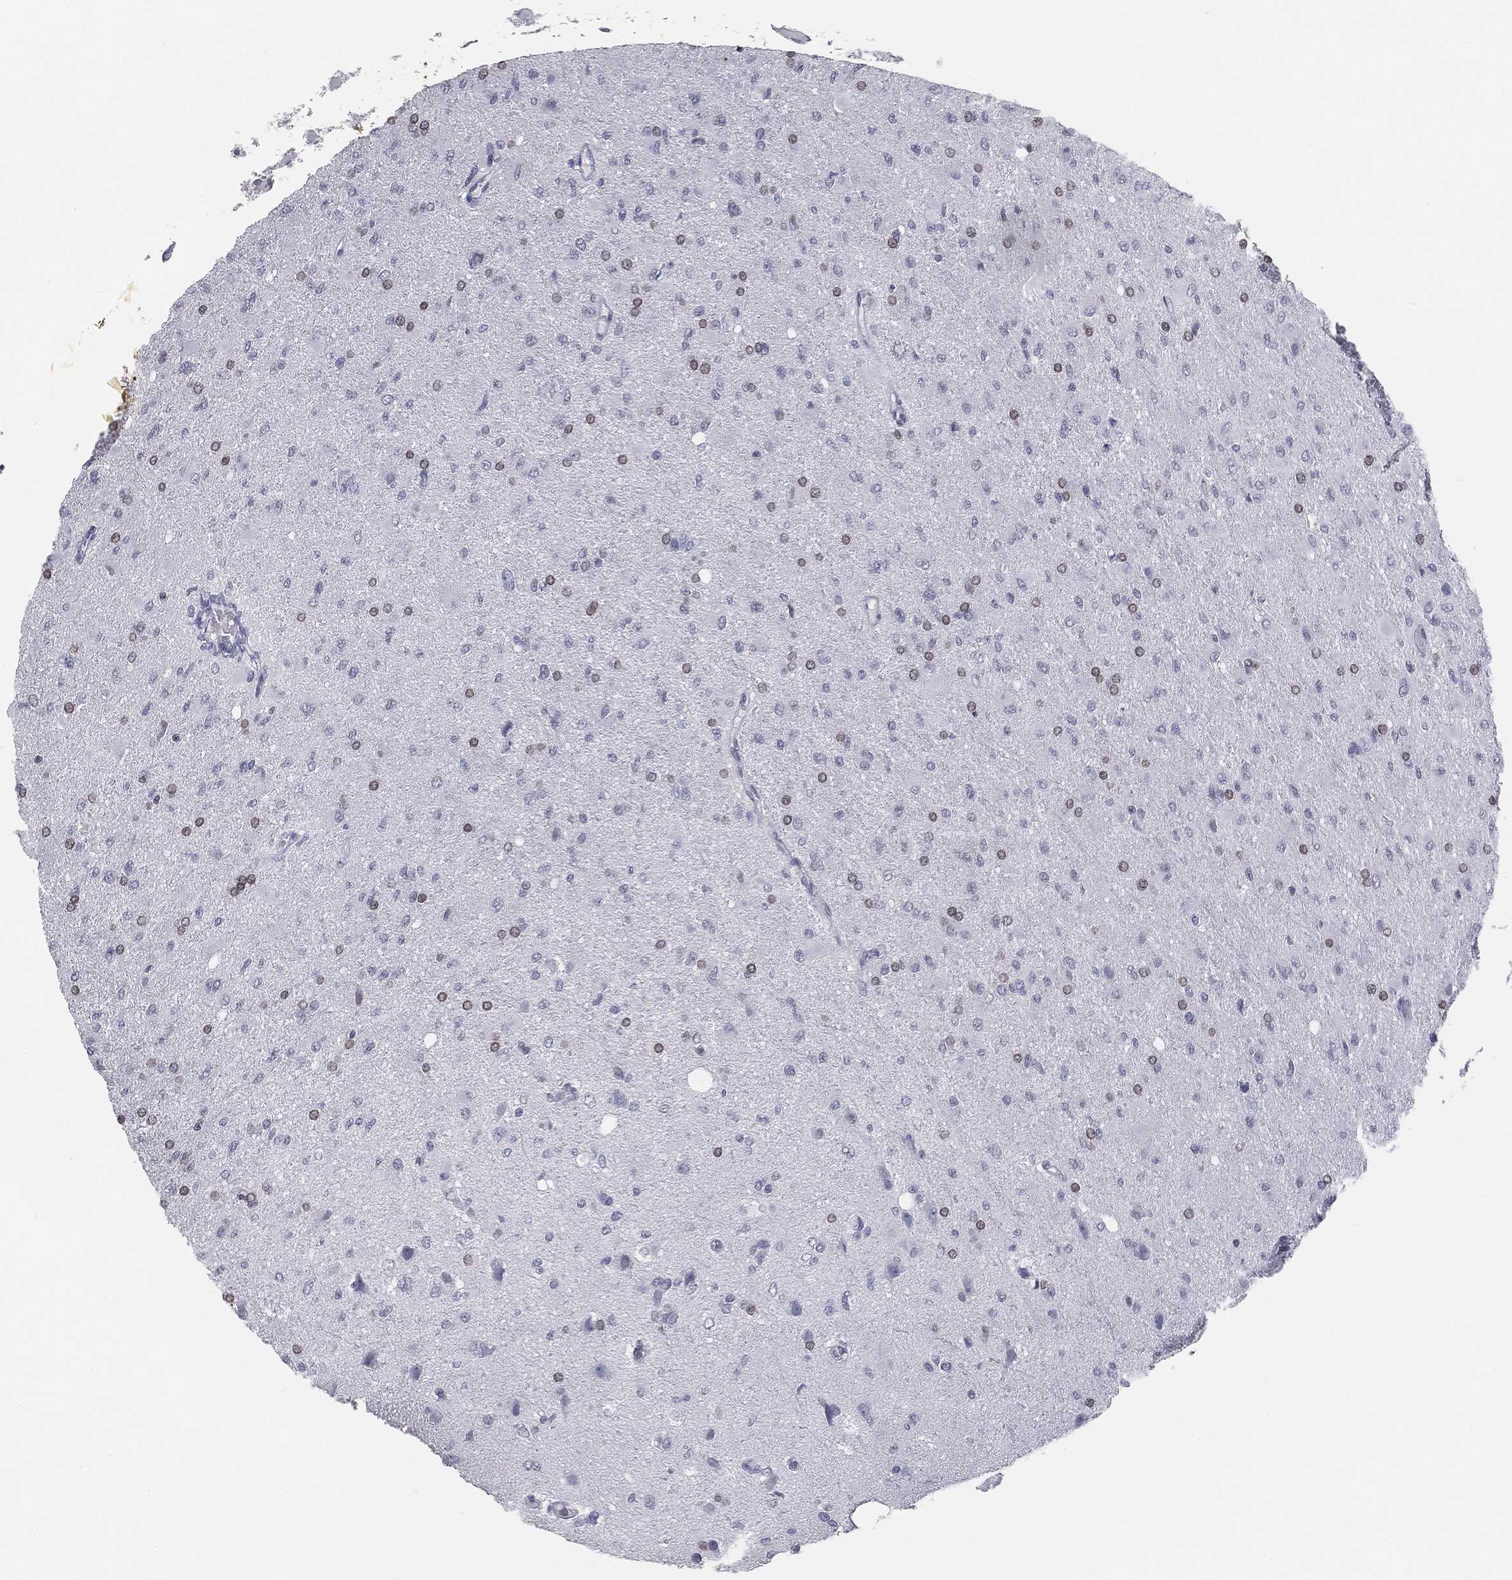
{"staining": {"intensity": "moderate", "quantity": "<25%", "location": "nuclear"}, "tissue": "glioma", "cell_type": "Tumor cells", "image_type": "cancer", "snomed": [{"axis": "morphology", "description": "Glioma, malignant, High grade"}, {"axis": "topography", "description": "Cerebral cortex"}], "caption": "Immunohistochemistry (IHC) image of human malignant glioma (high-grade) stained for a protein (brown), which demonstrates low levels of moderate nuclear staining in about <25% of tumor cells.", "gene": "ALDOB", "patient": {"sex": "female", "age": 36}}